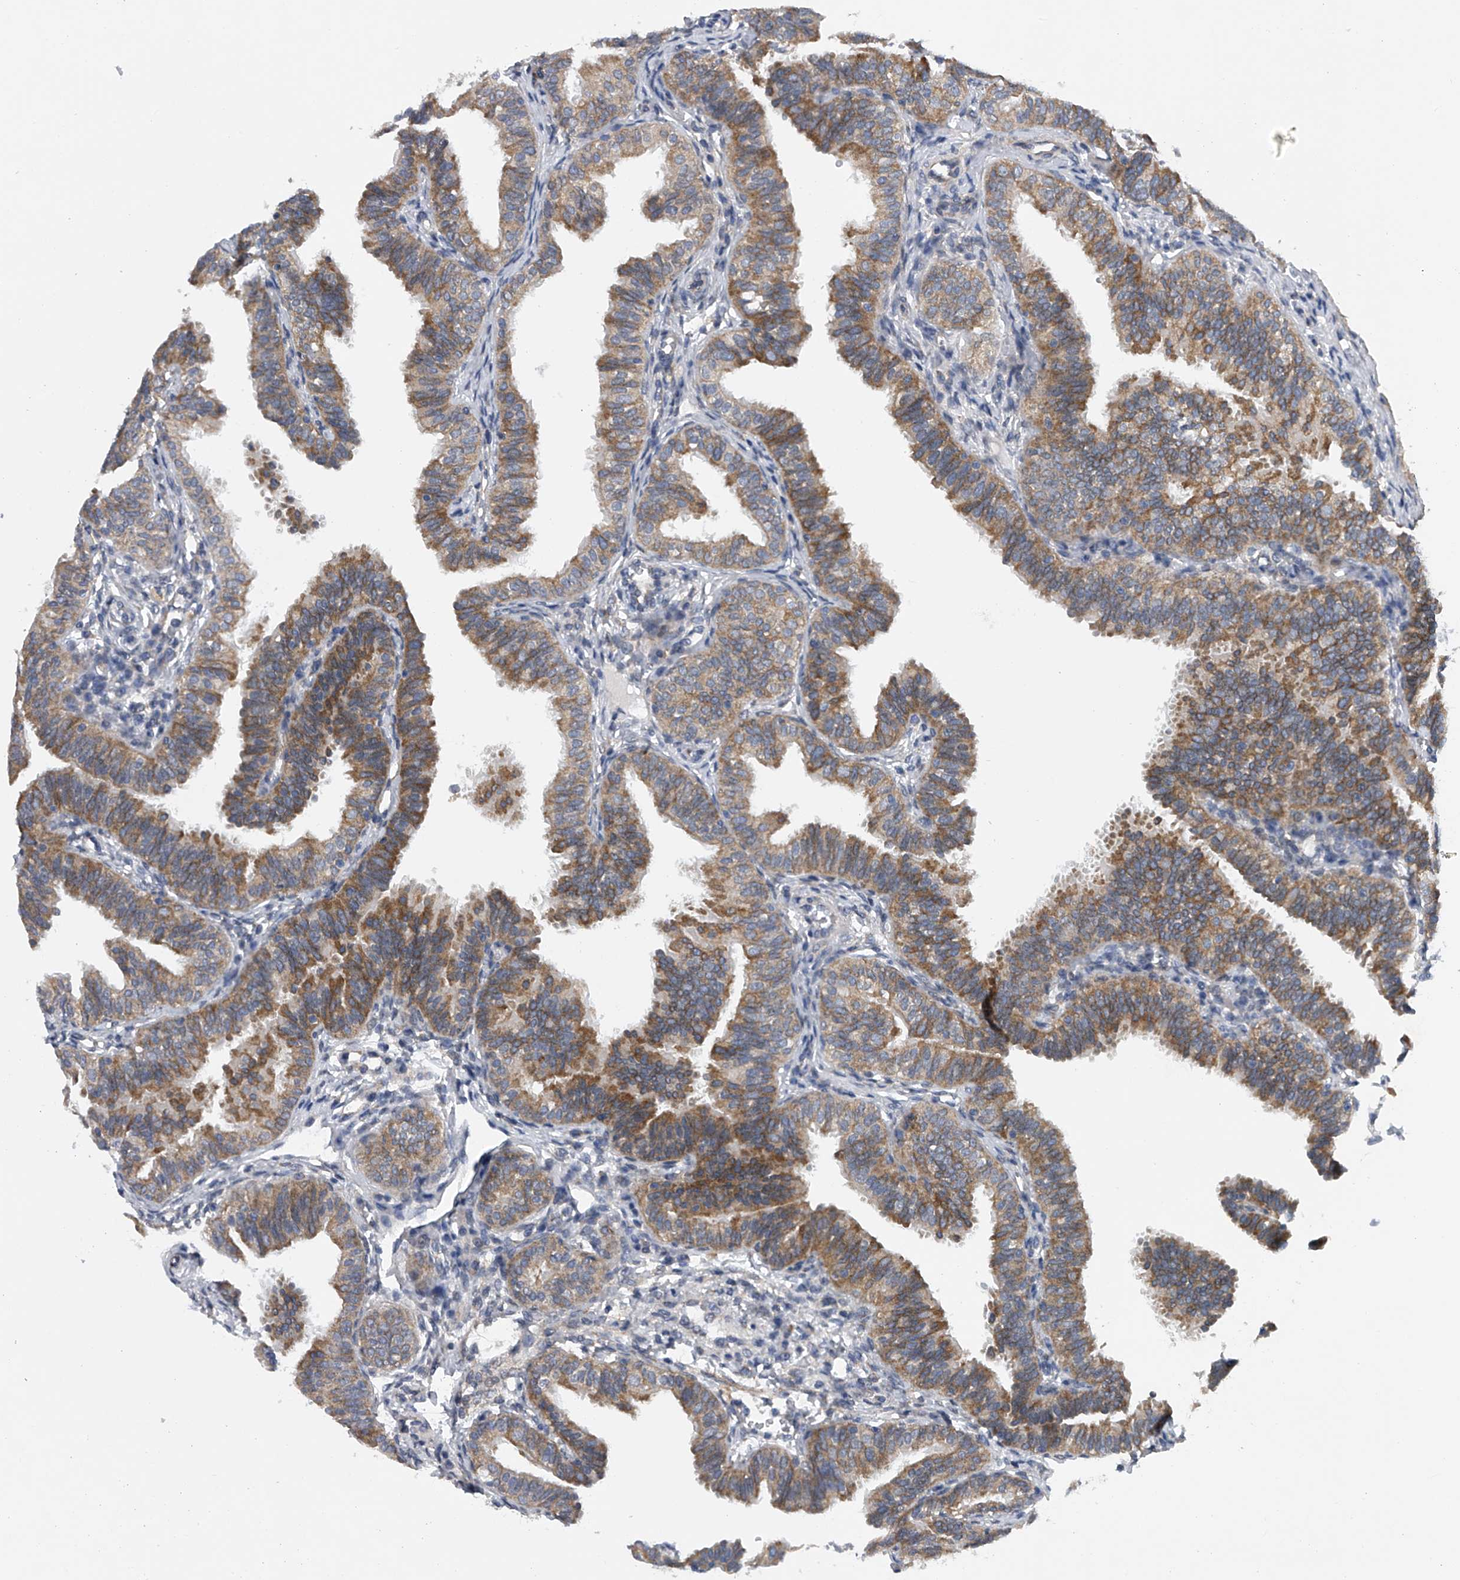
{"staining": {"intensity": "moderate", "quantity": "25%-75%", "location": "cytoplasmic/membranous"}, "tissue": "fallopian tube", "cell_type": "Glandular cells", "image_type": "normal", "snomed": [{"axis": "morphology", "description": "Normal tissue, NOS"}, {"axis": "topography", "description": "Fallopian tube"}], "caption": "Immunohistochemical staining of normal fallopian tube exhibits moderate cytoplasmic/membranous protein positivity in approximately 25%-75% of glandular cells.", "gene": "RNF5", "patient": {"sex": "female", "age": 35}}